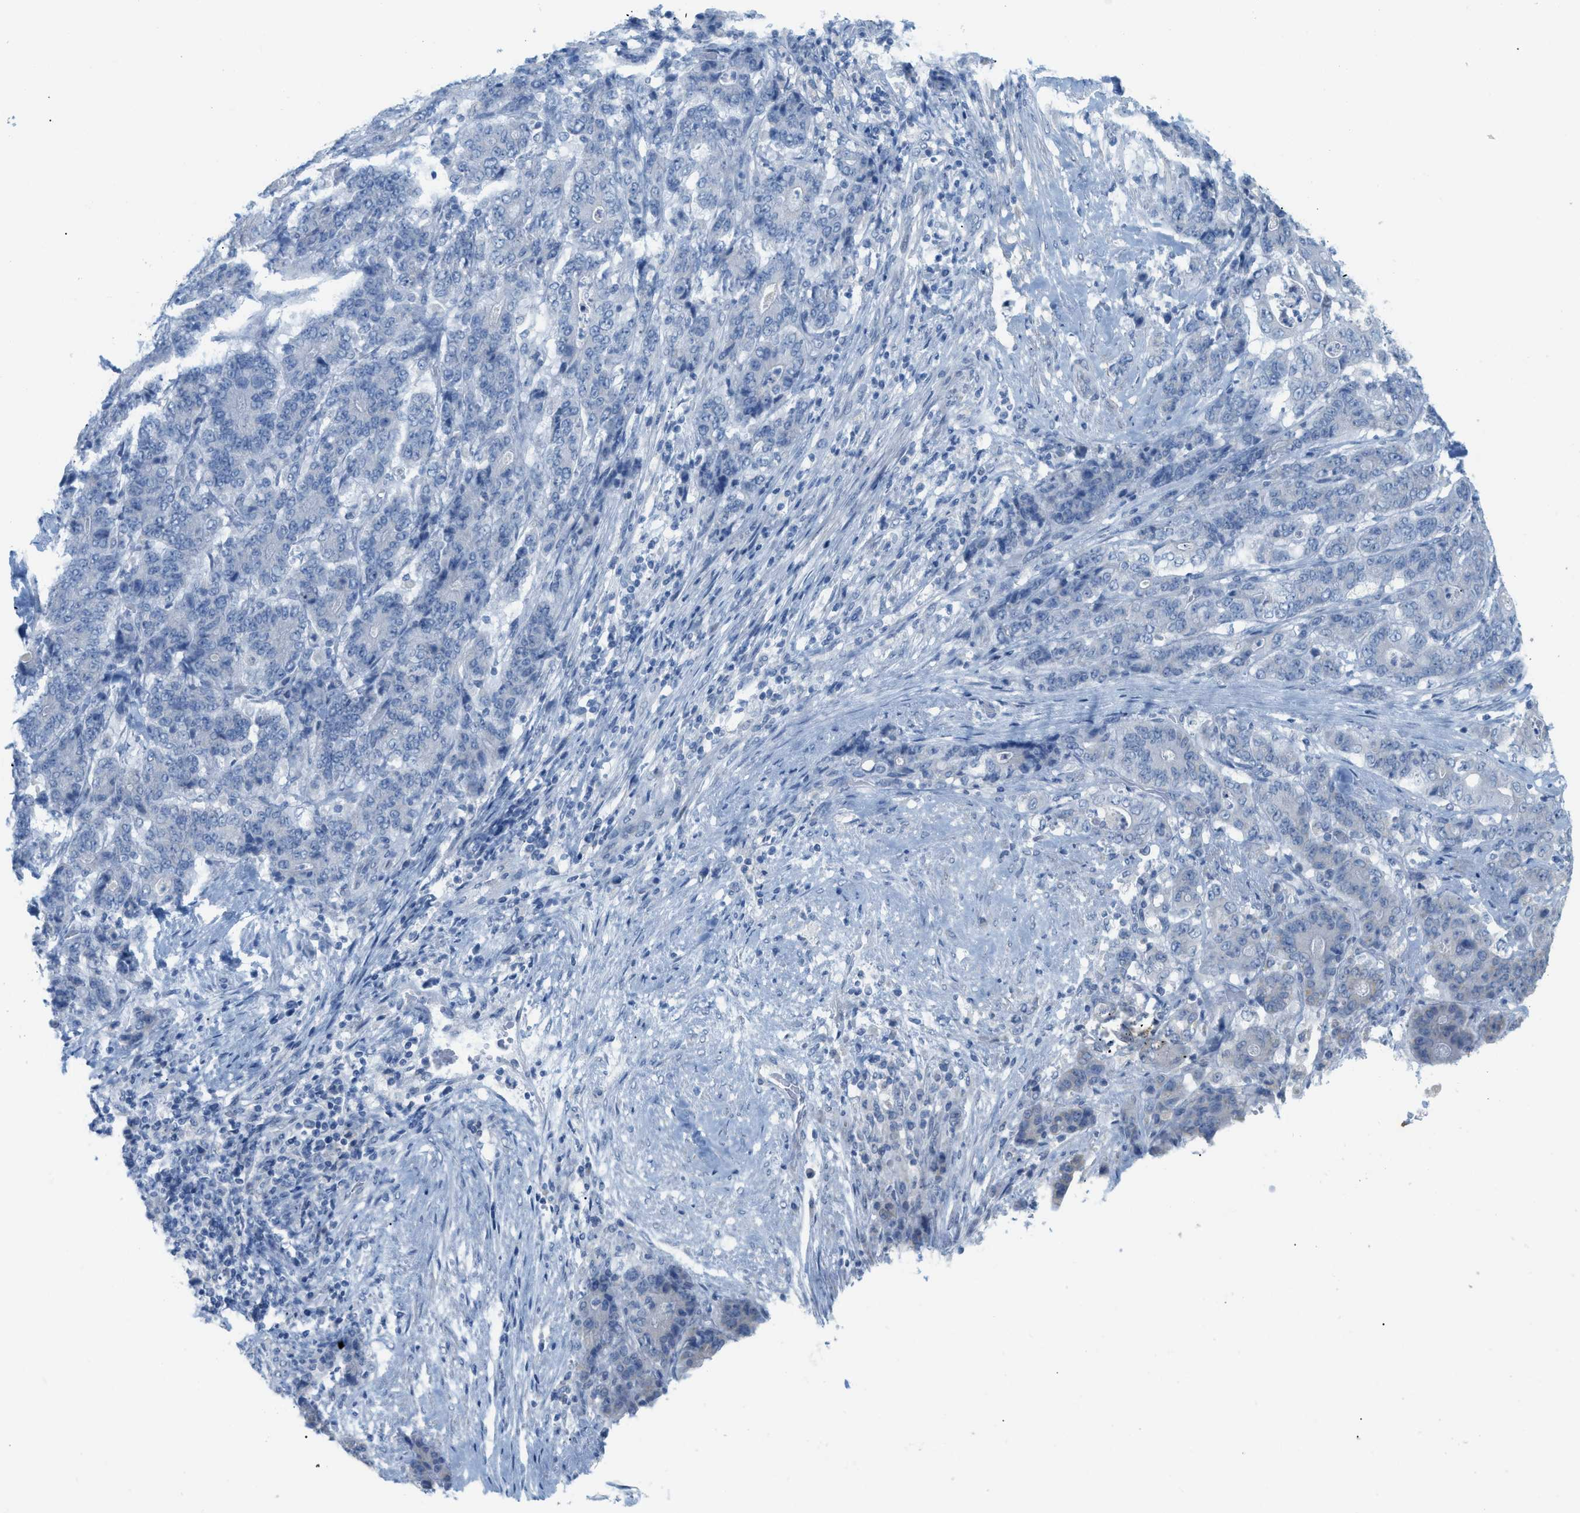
{"staining": {"intensity": "negative", "quantity": "none", "location": "none"}, "tissue": "stomach cancer", "cell_type": "Tumor cells", "image_type": "cancer", "snomed": [{"axis": "morphology", "description": "Adenocarcinoma, NOS"}, {"axis": "topography", "description": "Stomach"}], "caption": "Immunohistochemistry (IHC) histopathology image of neoplastic tissue: human stomach cancer stained with DAB (3,3'-diaminobenzidine) exhibits no significant protein expression in tumor cells.", "gene": "HLTF", "patient": {"sex": "female", "age": 73}}